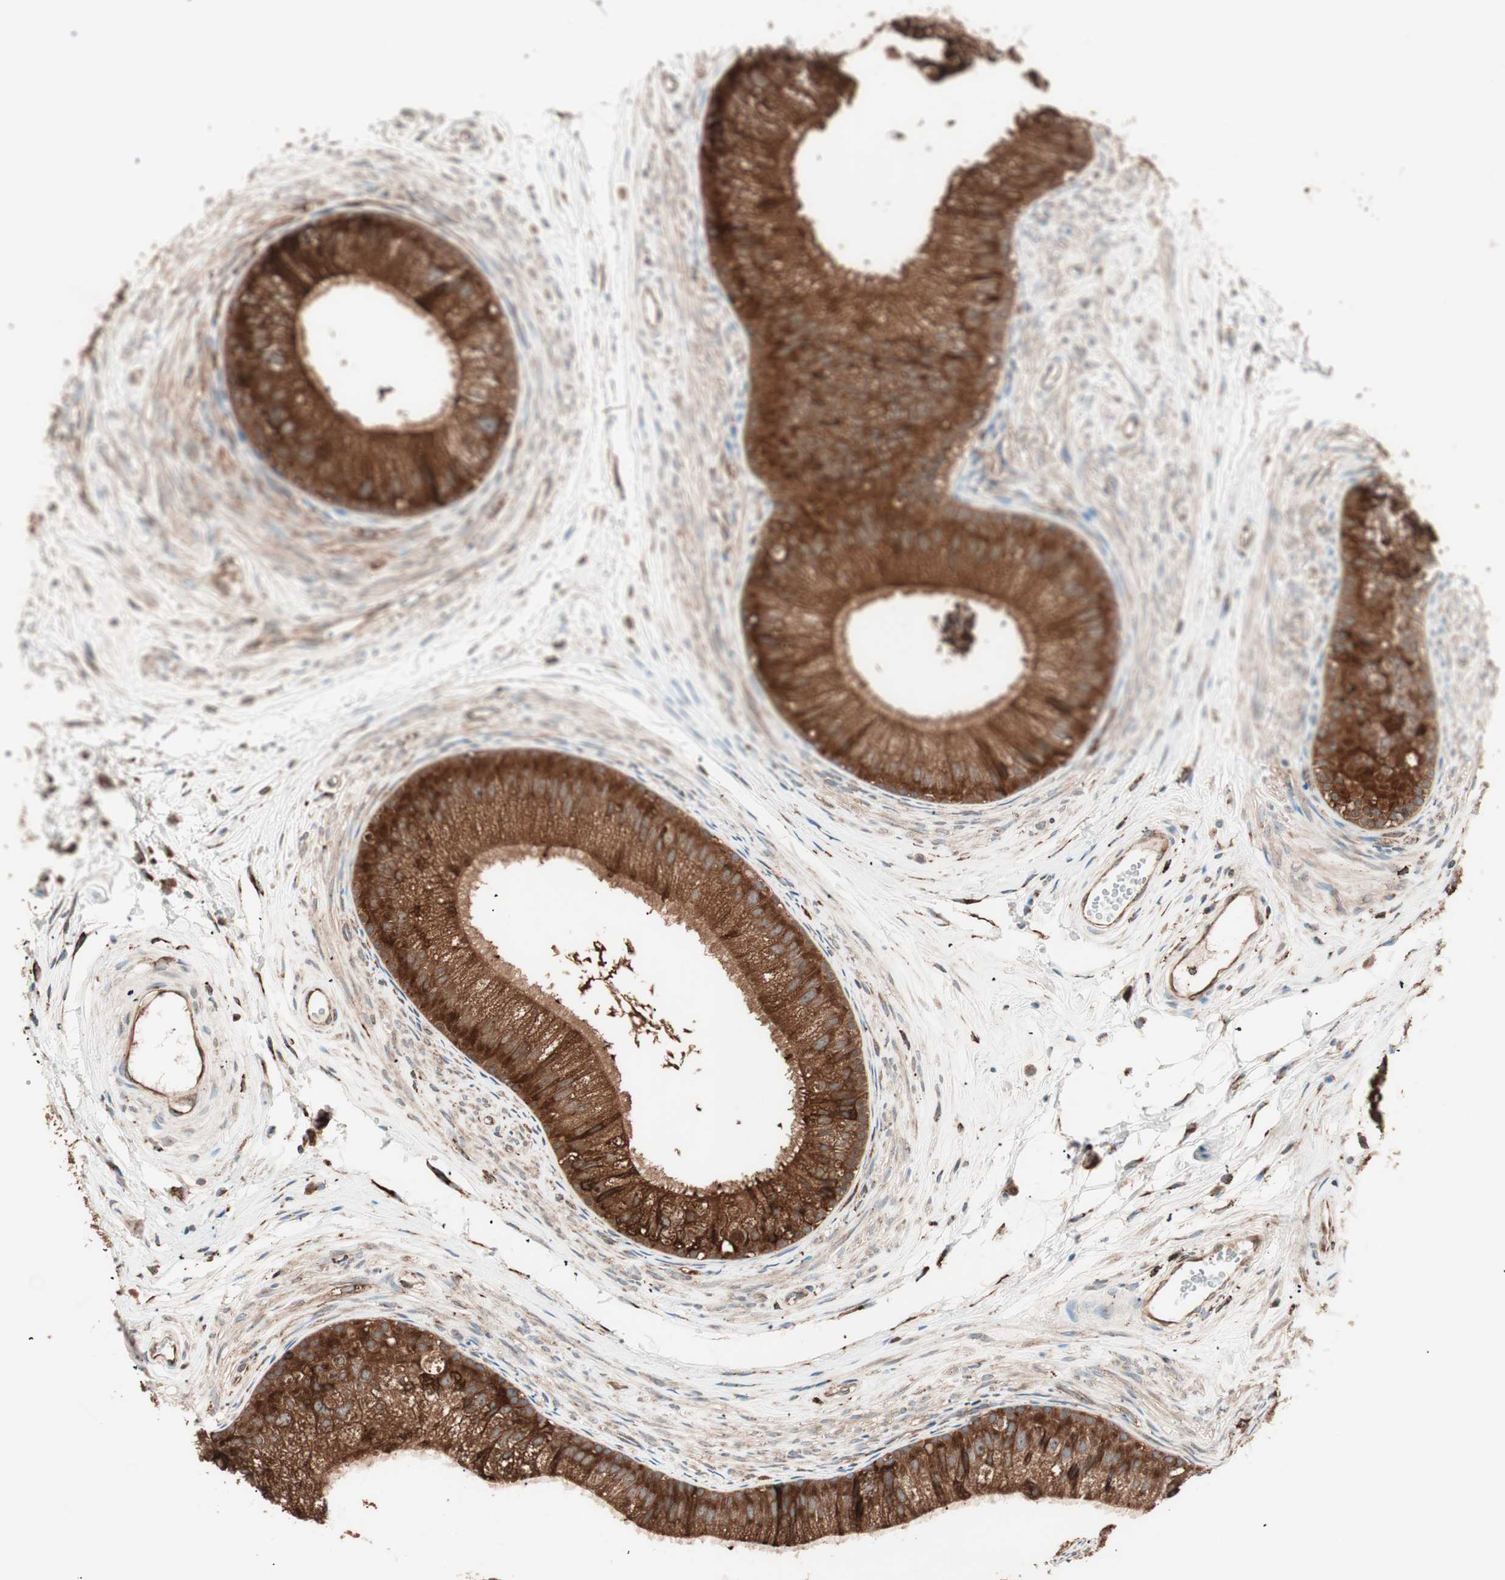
{"staining": {"intensity": "strong", "quantity": ">75%", "location": "cytoplasmic/membranous"}, "tissue": "epididymis", "cell_type": "Glandular cells", "image_type": "normal", "snomed": [{"axis": "morphology", "description": "Normal tissue, NOS"}, {"axis": "topography", "description": "Epididymis"}], "caption": "High-power microscopy captured an immunohistochemistry photomicrograph of unremarkable epididymis, revealing strong cytoplasmic/membranous expression in approximately >75% of glandular cells. The staining was performed using DAB, with brown indicating positive protein expression. Nuclei are stained blue with hematoxylin.", "gene": "VEGFA", "patient": {"sex": "male", "age": 56}}